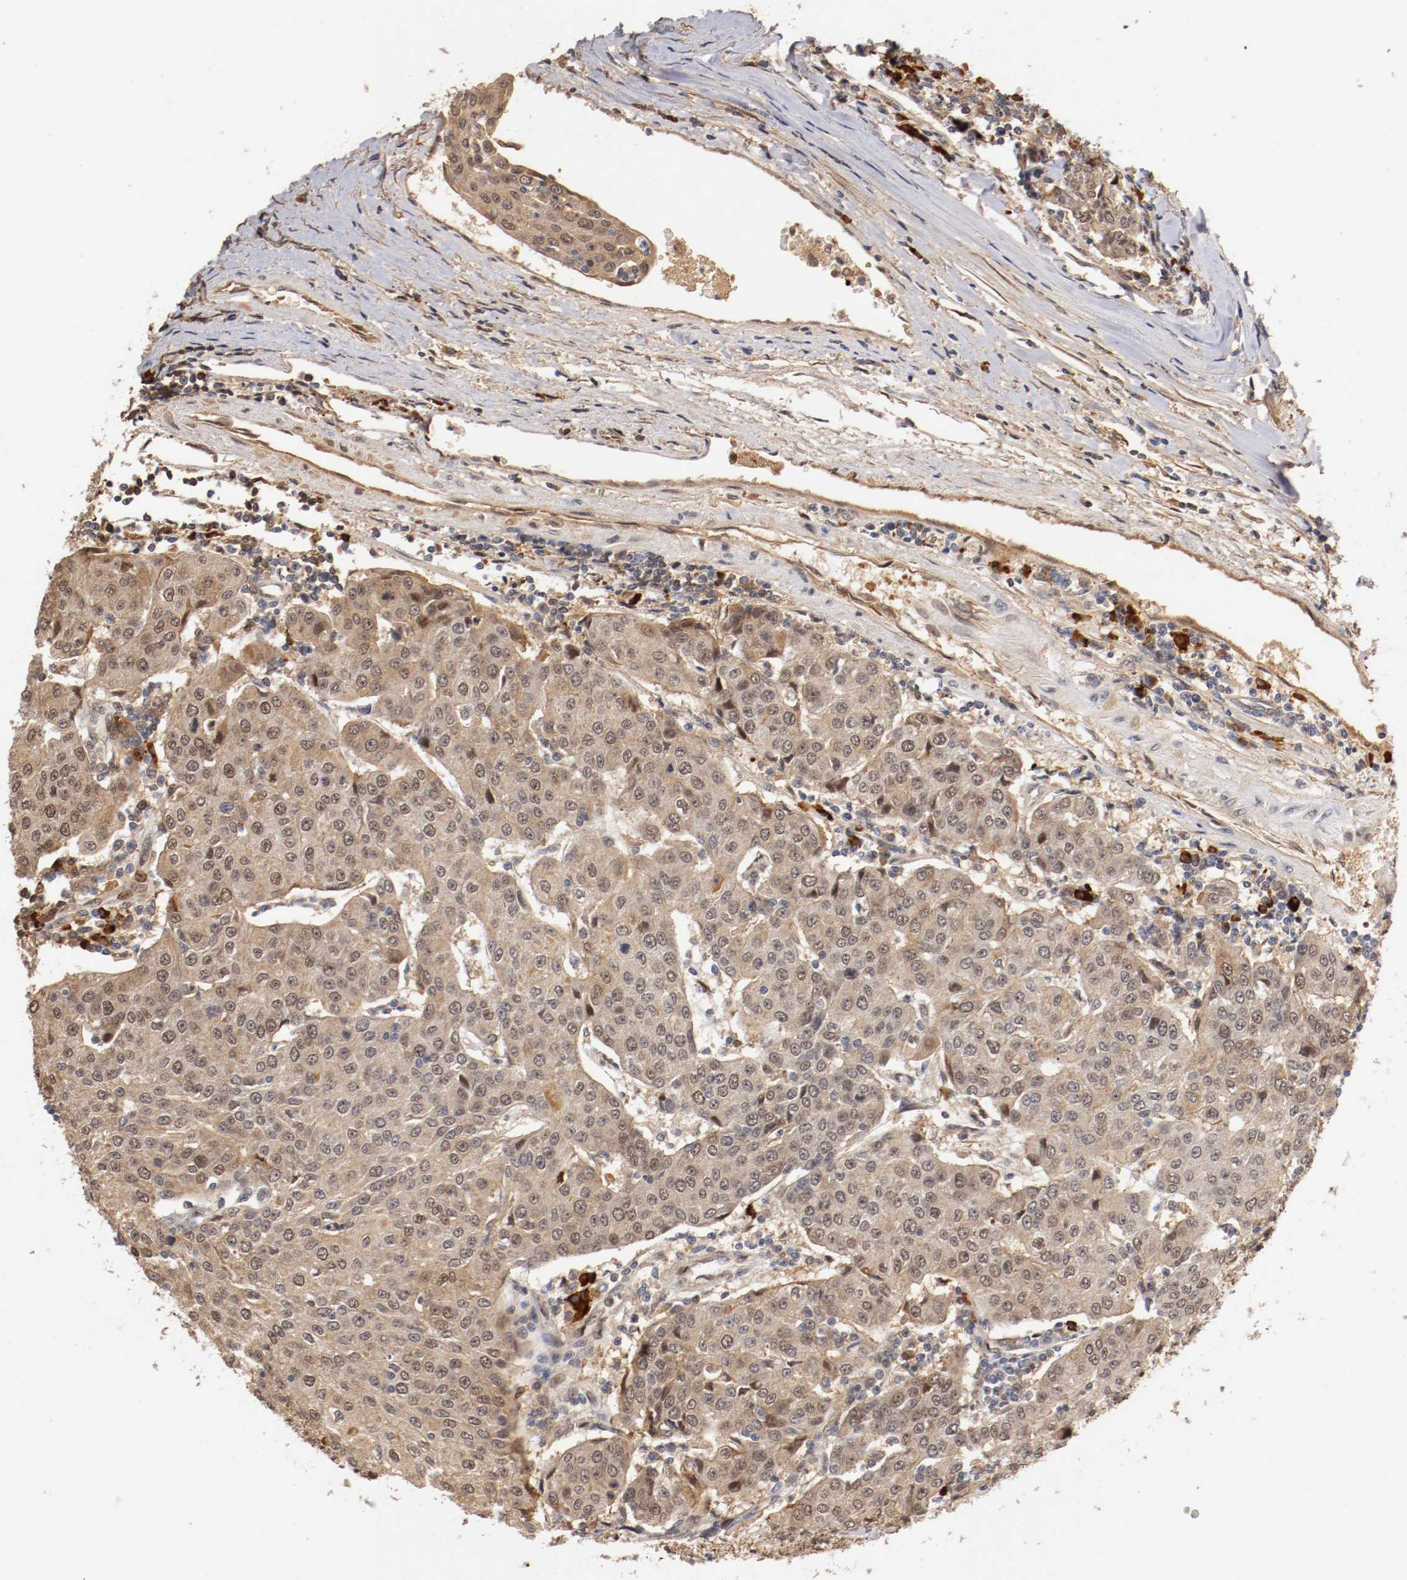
{"staining": {"intensity": "weak", "quantity": ">75%", "location": "cytoplasmic/membranous,nuclear"}, "tissue": "urothelial cancer", "cell_type": "Tumor cells", "image_type": "cancer", "snomed": [{"axis": "morphology", "description": "Urothelial carcinoma, High grade"}, {"axis": "topography", "description": "Urinary bladder"}], "caption": "Urothelial cancer stained with immunohistochemistry reveals weak cytoplasmic/membranous and nuclear staining in about >75% of tumor cells.", "gene": "DNMT3B", "patient": {"sex": "female", "age": 85}}